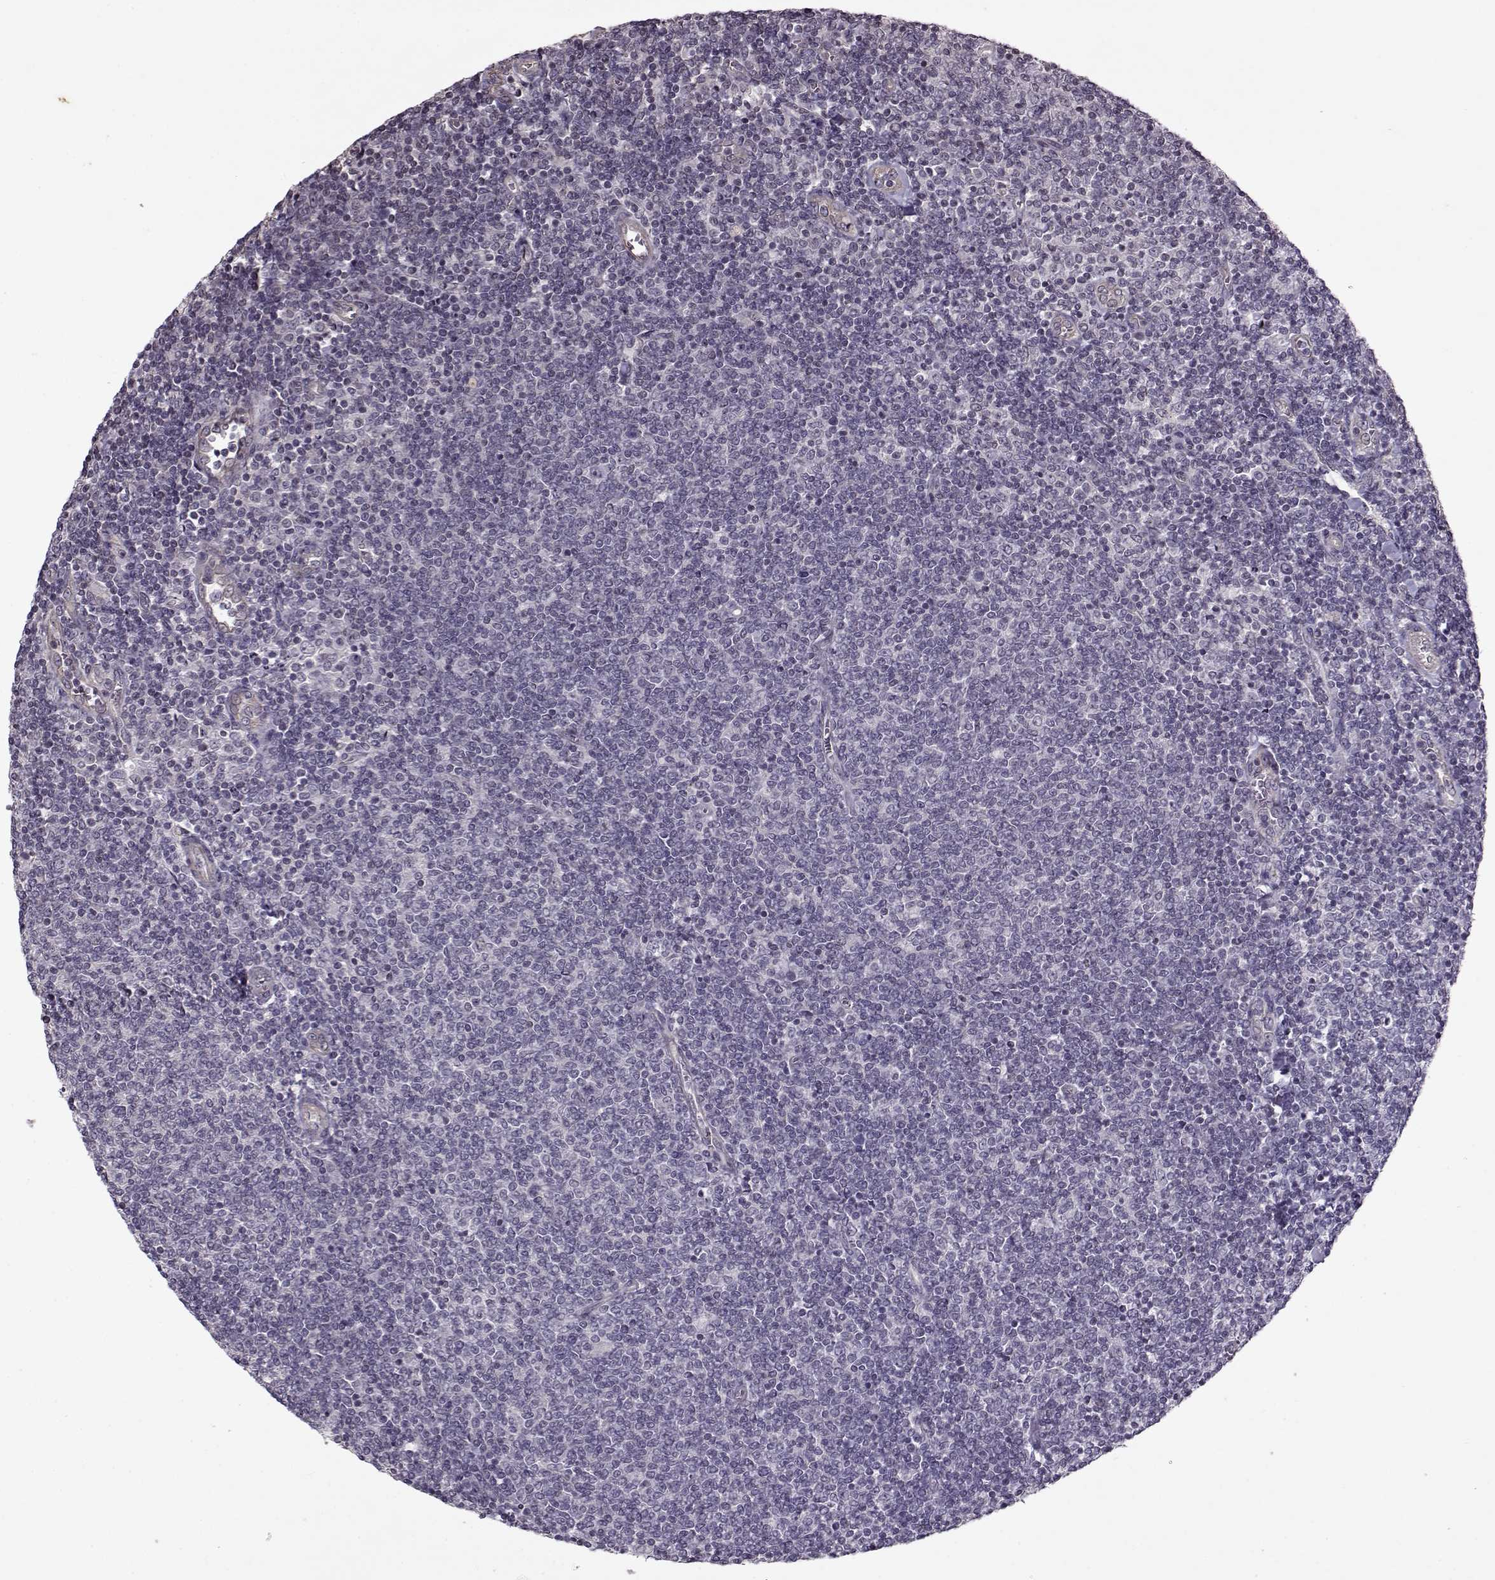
{"staining": {"intensity": "negative", "quantity": "none", "location": "none"}, "tissue": "lymphoma", "cell_type": "Tumor cells", "image_type": "cancer", "snomed": [{"axis": "morphology", "description": "Malignant lymphoma, non-Hodgkin's type, Low grade"}, {"axis": "topography", "description": "Lymph node"}], "caption": "Immunohistochemical staining of malignant lymphoma, non-Hodgkin's type (low-grade) exhibits no significant positivity in tumor cells. (Stains: DAB (3,3'-diaminobenzidine) immunohistochemistry with hematoxylin counter stain, Microscopy: brightfield microscopy at high magnification).", "gene": "KRT9", "patient": {"sex": "male", "age": 52}}